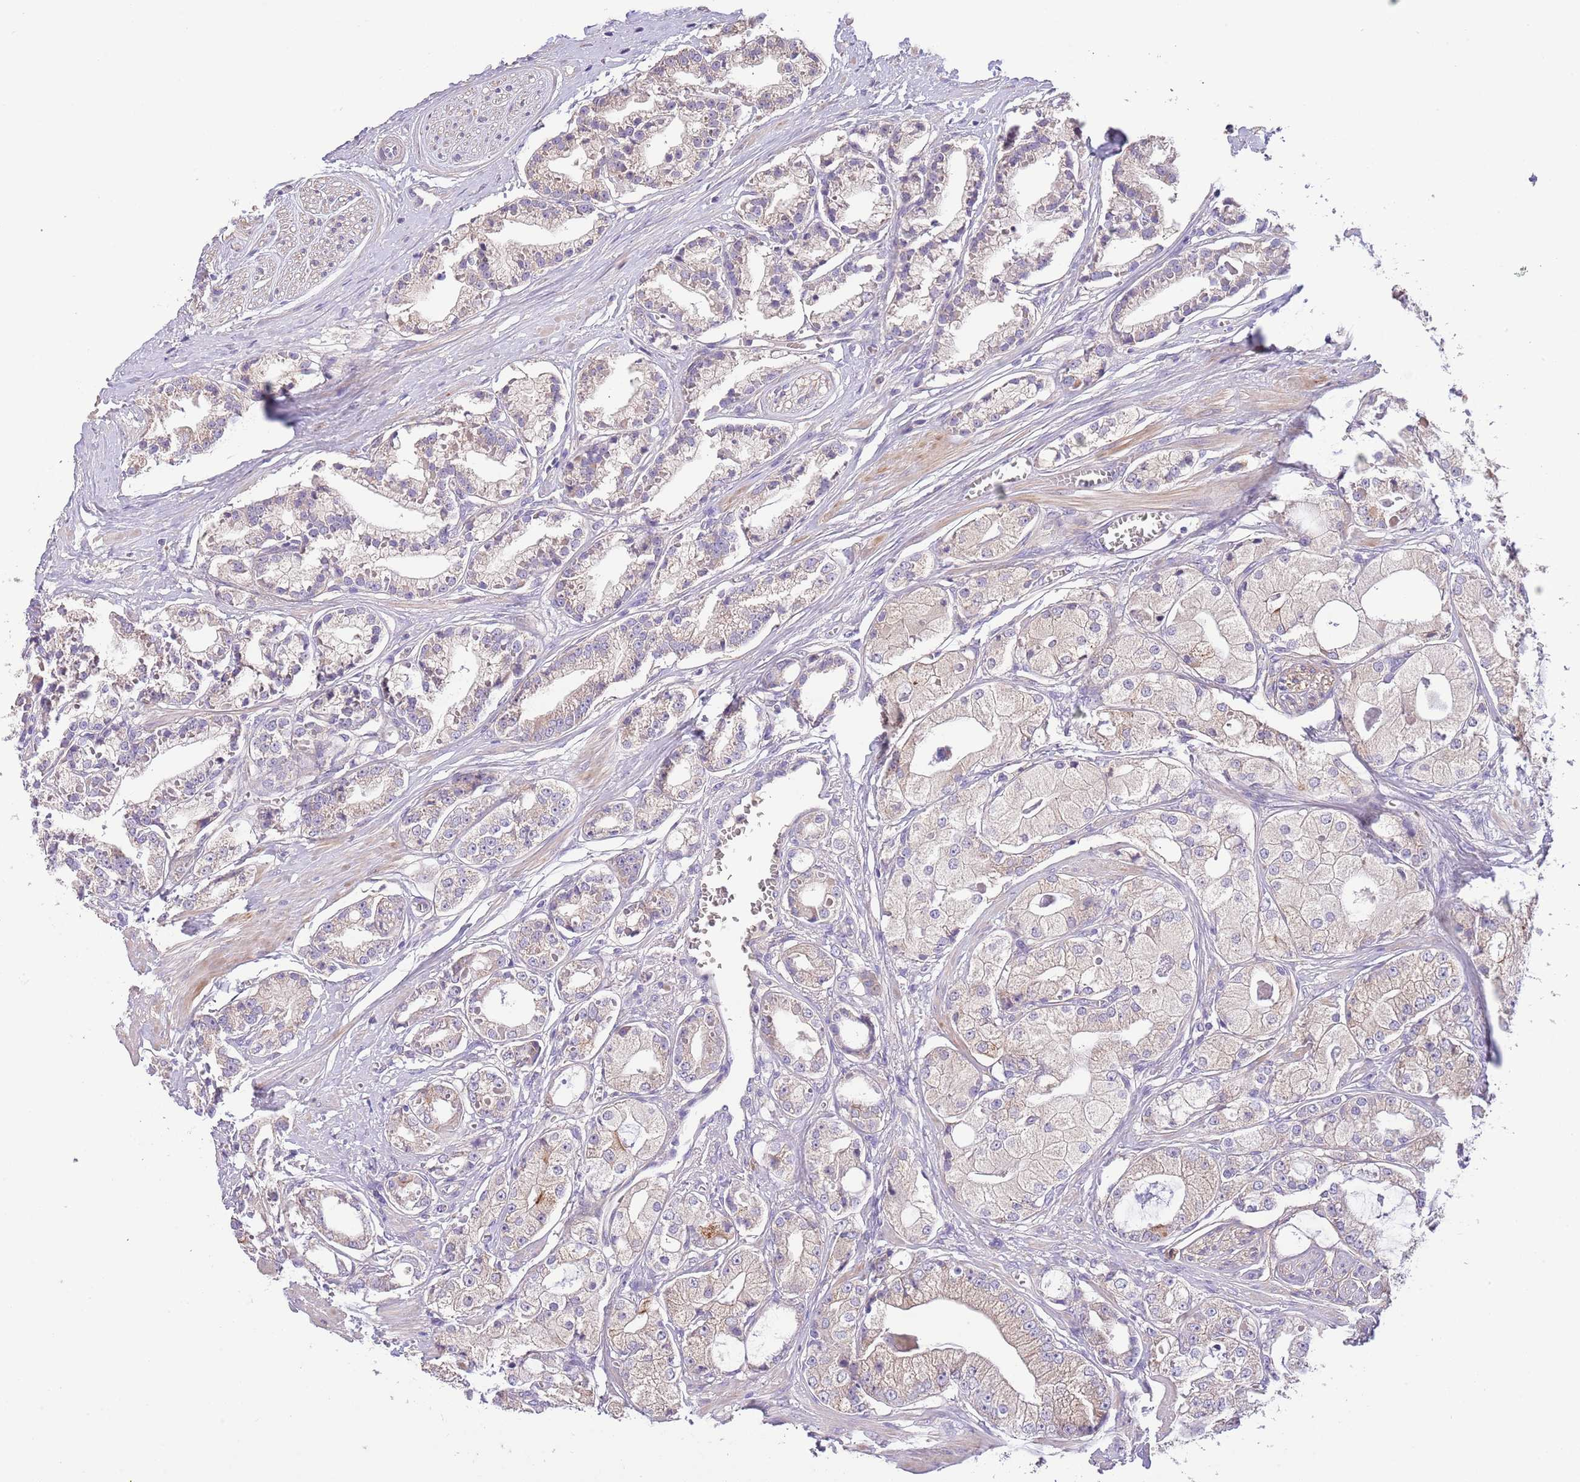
{"staining": {"intensity": "weak", "quantity": "25%-75%", "location": "cytoplasmic/membranous"}, "tissue": "prostate cancer", "cell_type": "Tumor cells", "image_type": "cancer", "snomed": [{"axis": "morphology", "description": "Adenocarcinoma, High grade"}, {"axis": "topography", "description": "Prostate"}], "caption": "High-power microscopy captured an immunohistochemistry histopathology image of prostate cancer (adenocarcinoma (high-grade)), revealing weak cytoplasmic/membranous positivity in approximately 25%-75% of tumor cells.", "gene": "ZNF658", "patient": {"sex": "male", "age": 71}}